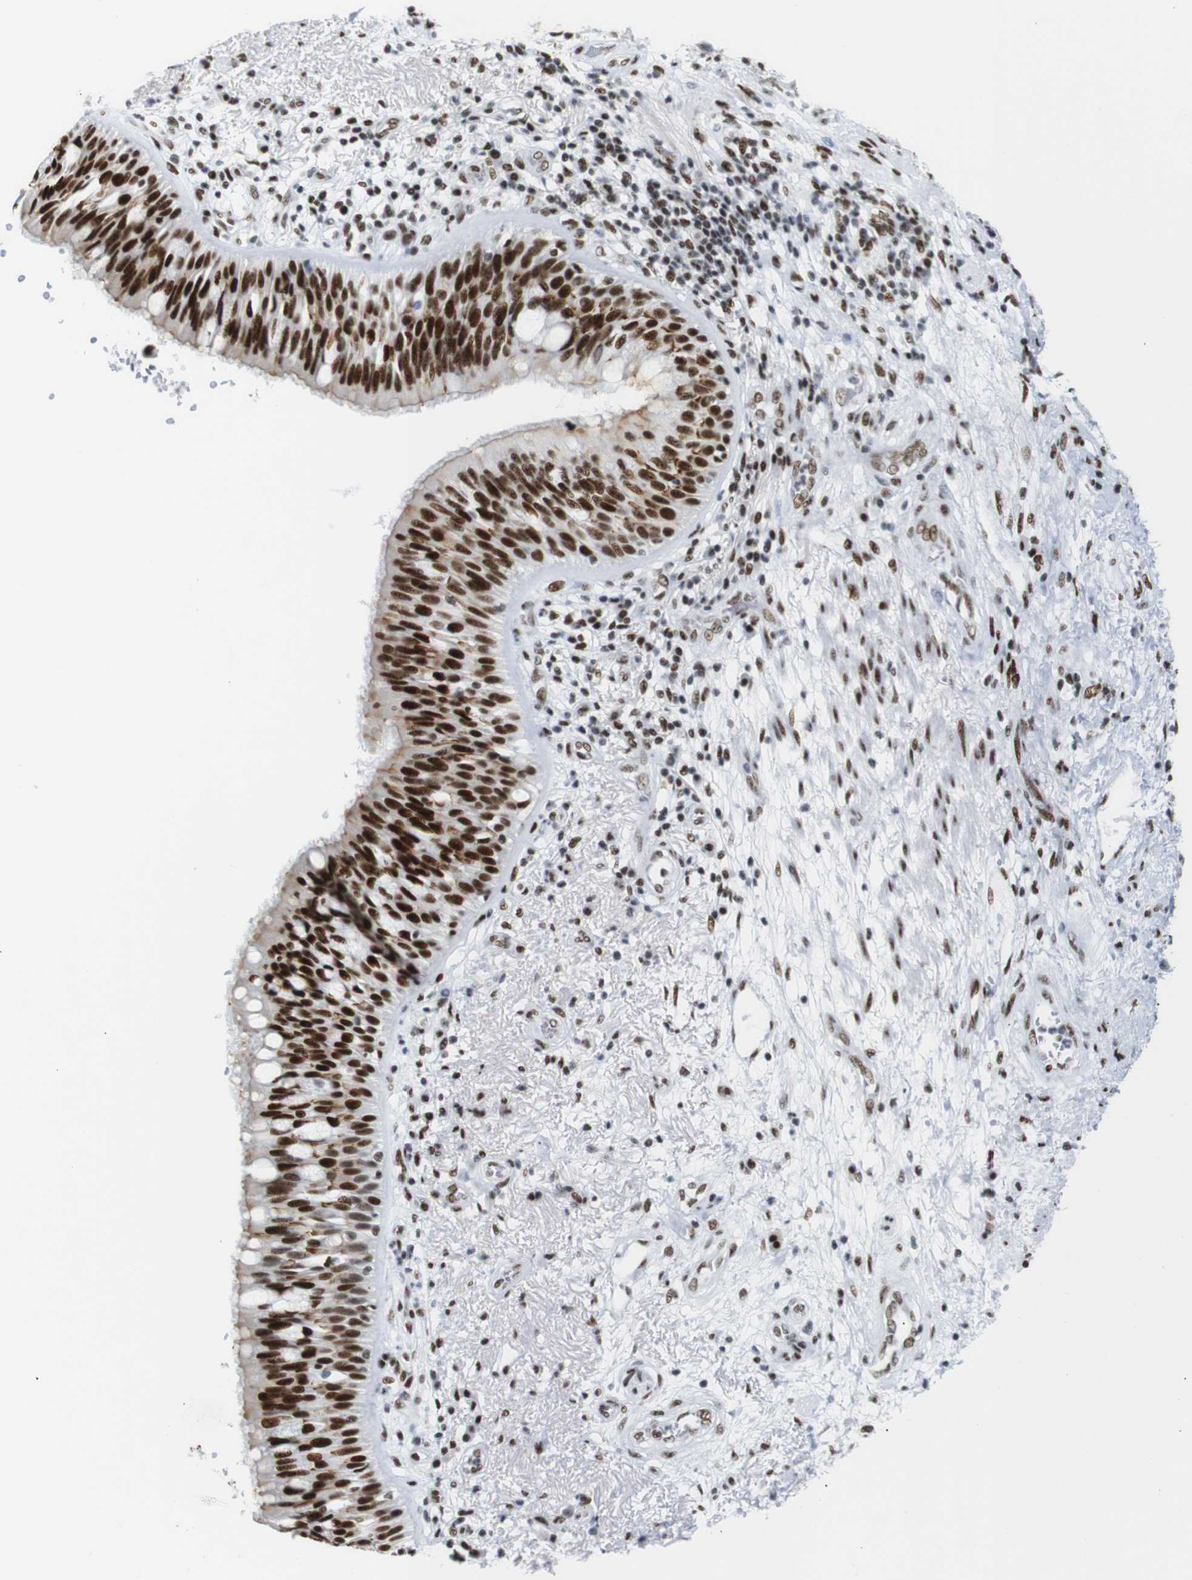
{"staining": {"intensity": "strong", "quantity": ">75%", "location": "cytoplasmic/membranous,nuclear"}, "tissue": "bronchus", "cell_type": "Respiratory epithelial cells", "image_type": "normal", "snomed": [{"axis": "morphology", "description": "Normal tissue, NOS"}, {"axis": "morphology", "description": "Adenocarcinoma, NOS"}, {"axis": "morphology", "description": "Adenocarcinoma, metastatic, NOS"}, {"axis": "topography", "description": "Lymph node"}, {"axis": "topography", "description": "Bronchus"}, {"axis": "topography", "description": "Lung"}], "caption": "Immunohistochemistry image of normal bronchus: bronchus stained using immunohistochemistry (IHC) exhibits high levels of strong protein expression localized specifically in the cytoplasmic/membranous,nuclear of respiratory epithelial cells, appearing as a cytoplasmic/membranous,nuclear brown color.", "gene": "TRA2B", "patient": {"sex": "female", "age": 54}}